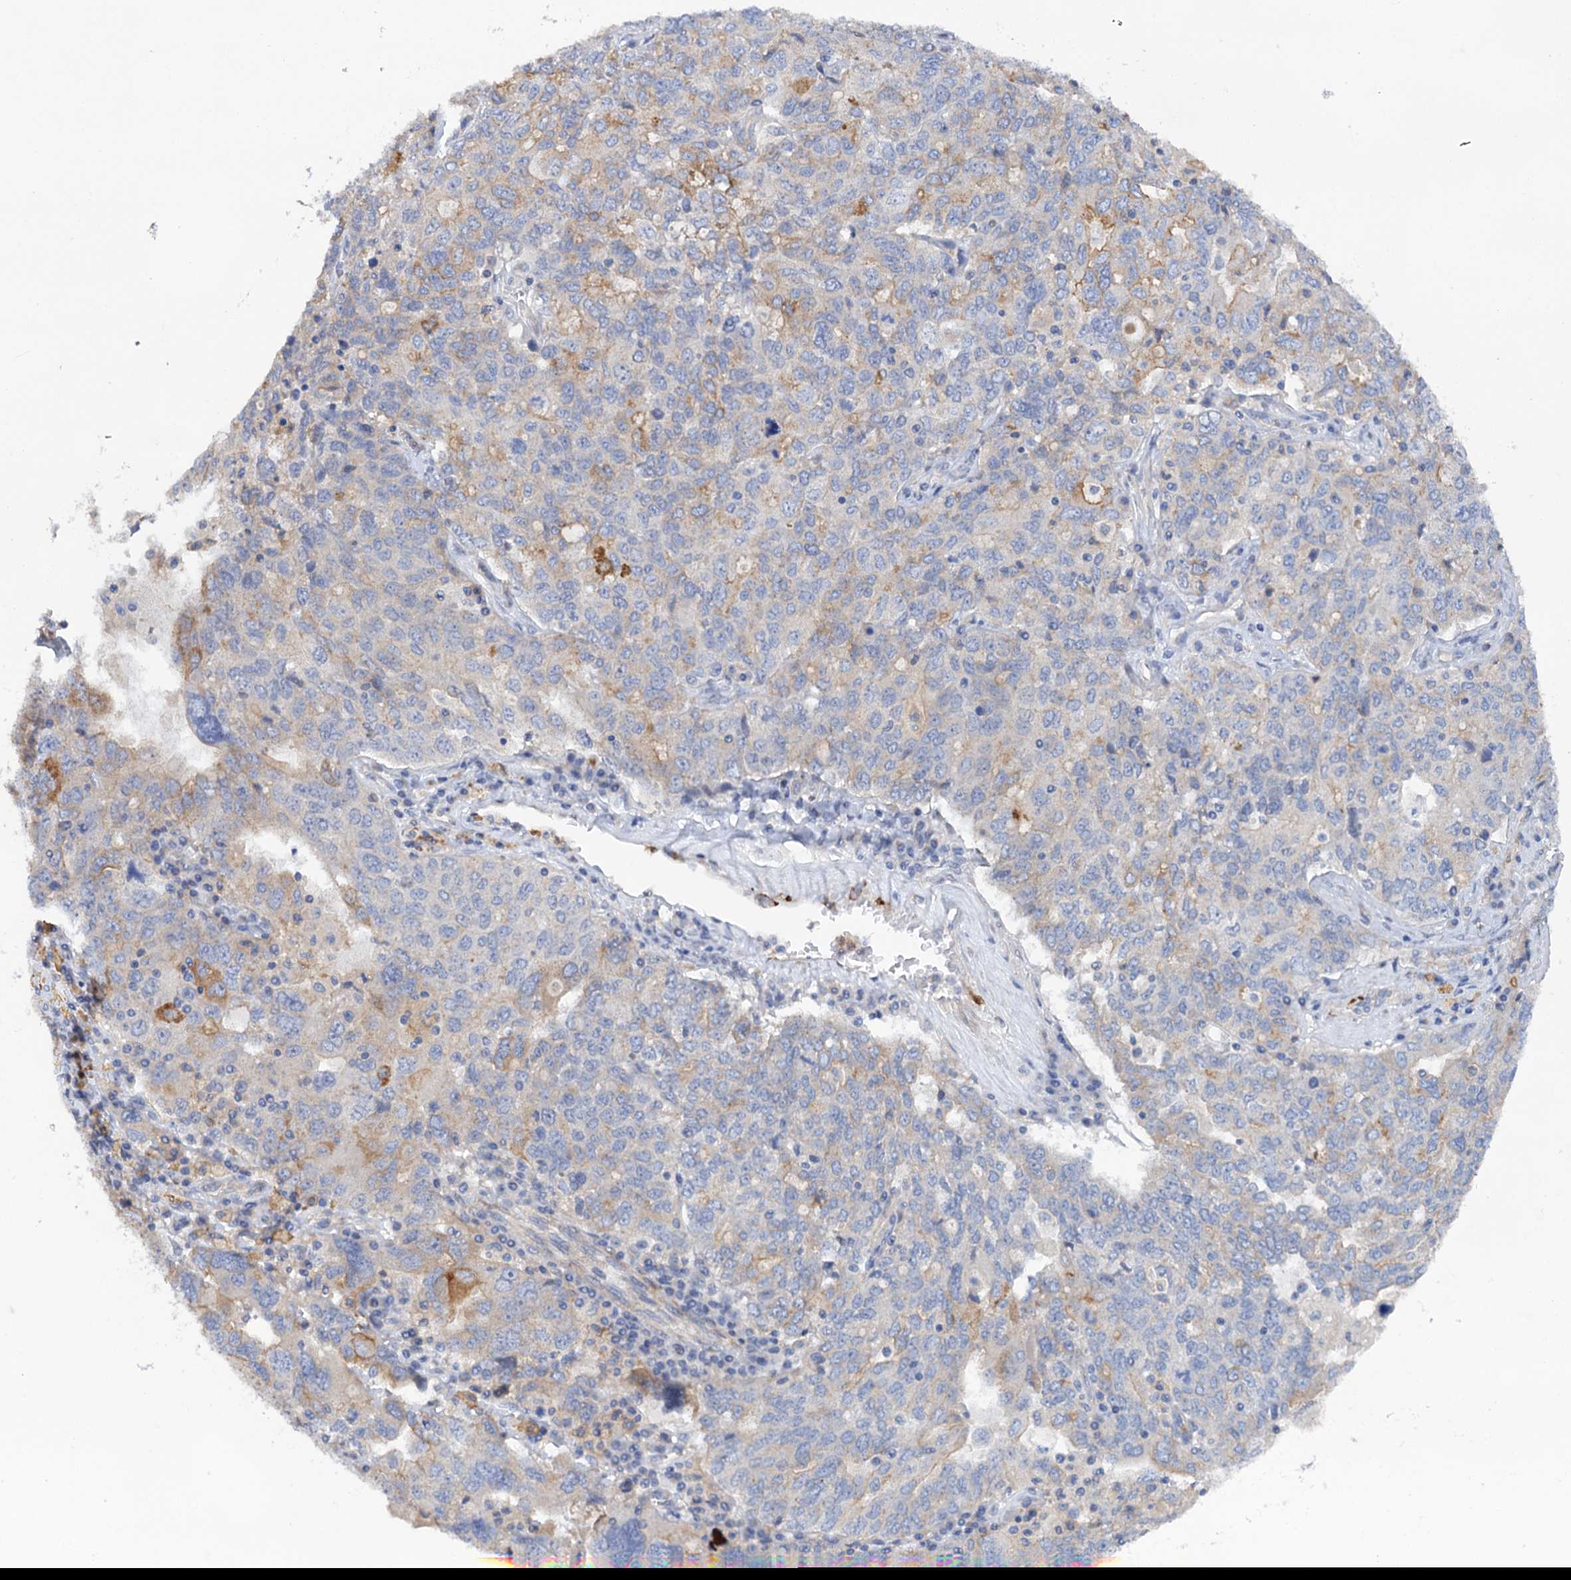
{"staining": {"intensity": "weak", "quantity": "<25%", "location": "cytoplasmic/membranous"}, "tissue": "ovarian cancer", "cell_type": "Tumor cells", "image_type": "cancer", "snomed": [{"axis": "morphology", "description": "Carcinoma, endometroid"}, {"axis": "topography", "description": "Ovary"}], "caption": "Tumor cells are negative for brown protein staining in ovarian cancer. (Immunohistochemistry (ihc), brightfield microscopy, high magnification).", "gene": "CSAD", "patient": {"sex": "female", "age": 62}}